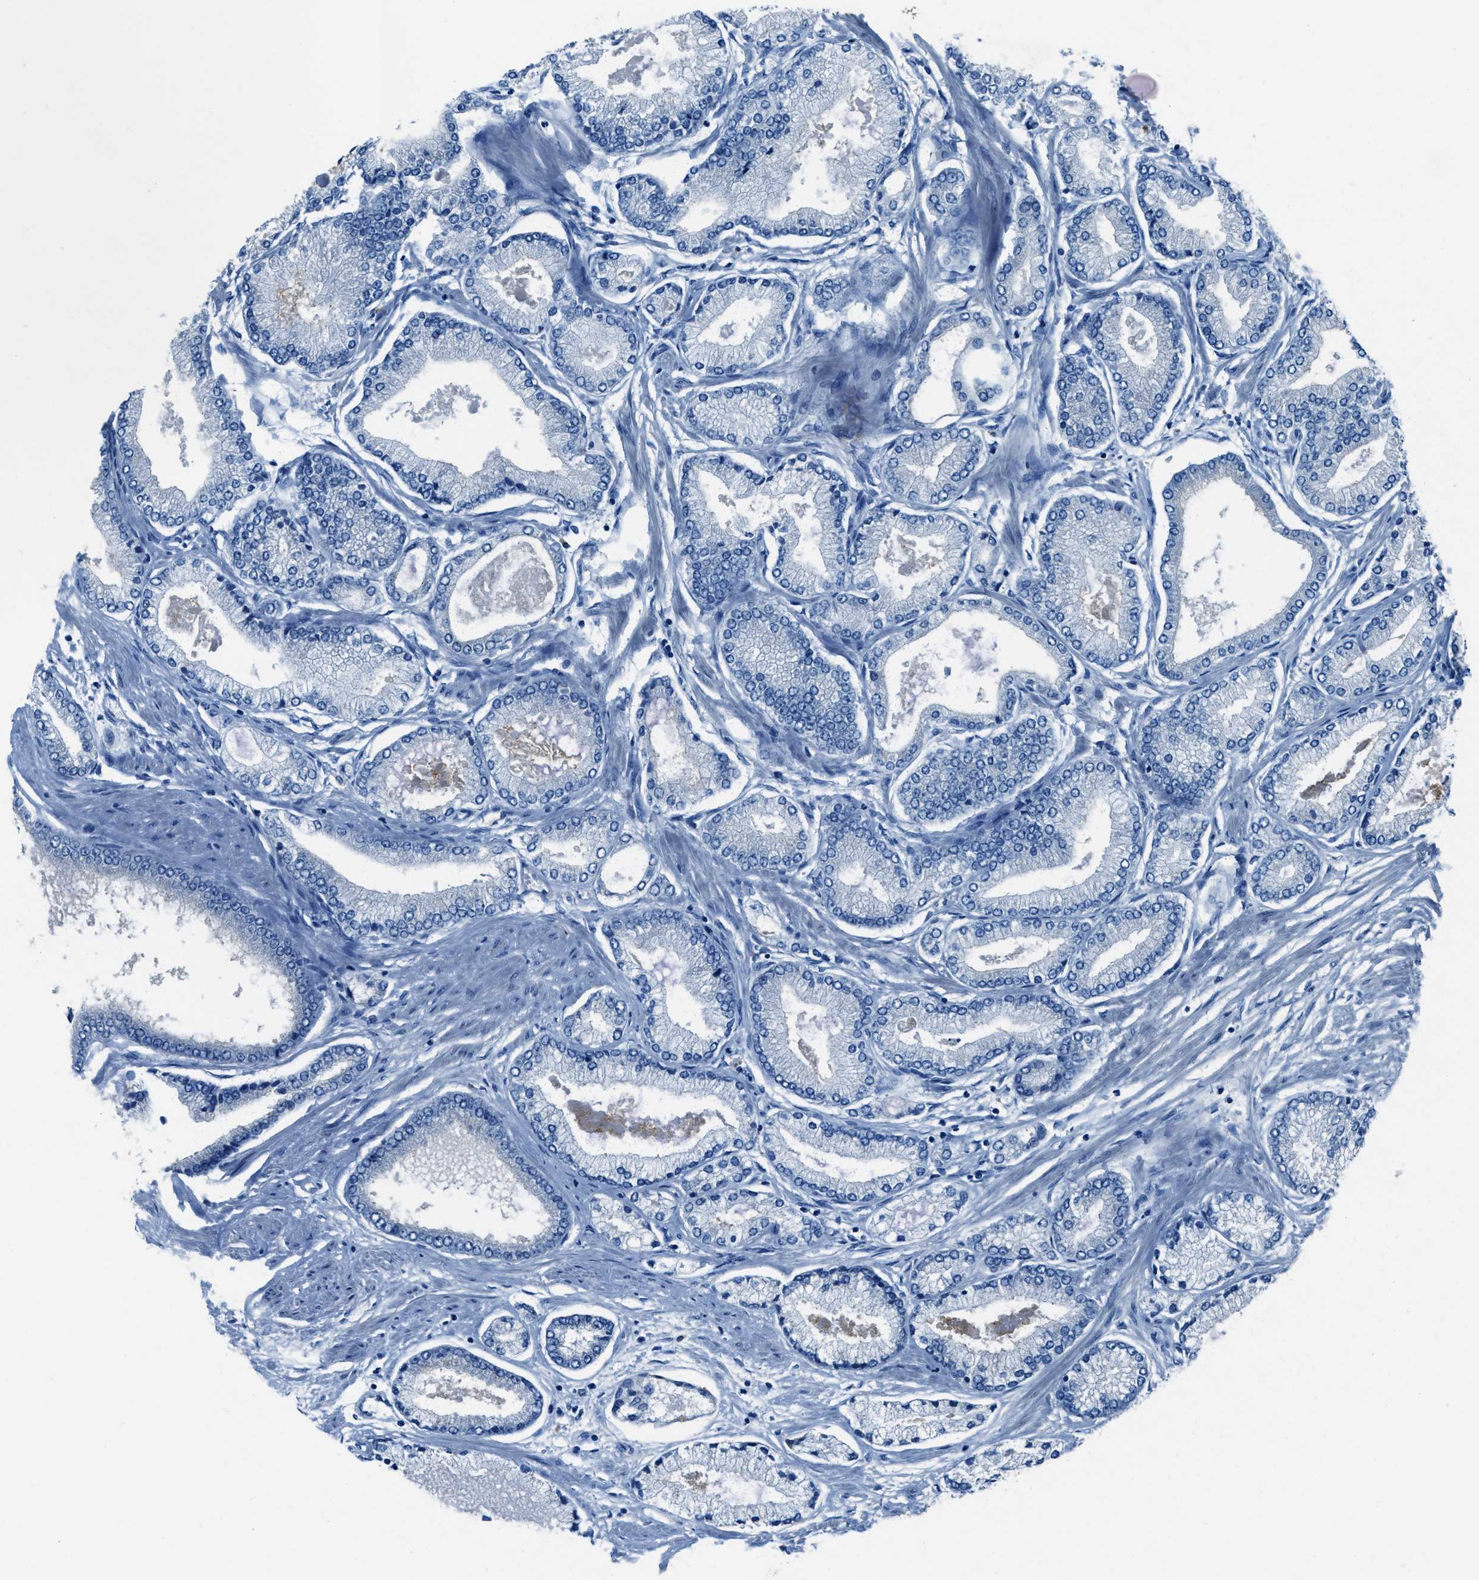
{"staining": {"intensity": "negative", "quantity": "none", "location": "none"}, "tissue": "prostate cancer", "cell_type": "Tumor cells", "image_type": "cancer", "snomed": [{"axis": "morphology", "description": "Adenocarcinoma, High grade"}, {"axis": "topography", "description": "Prostate"}], "caption": "This is a image of immunohistochemistry (IHC) staining of prostate cancer, which shows no expression in tumor cells. Nuclei are stained in blue.", "gene": "ARFGAP2", "patient": {"sex": "male", "age": 61}}